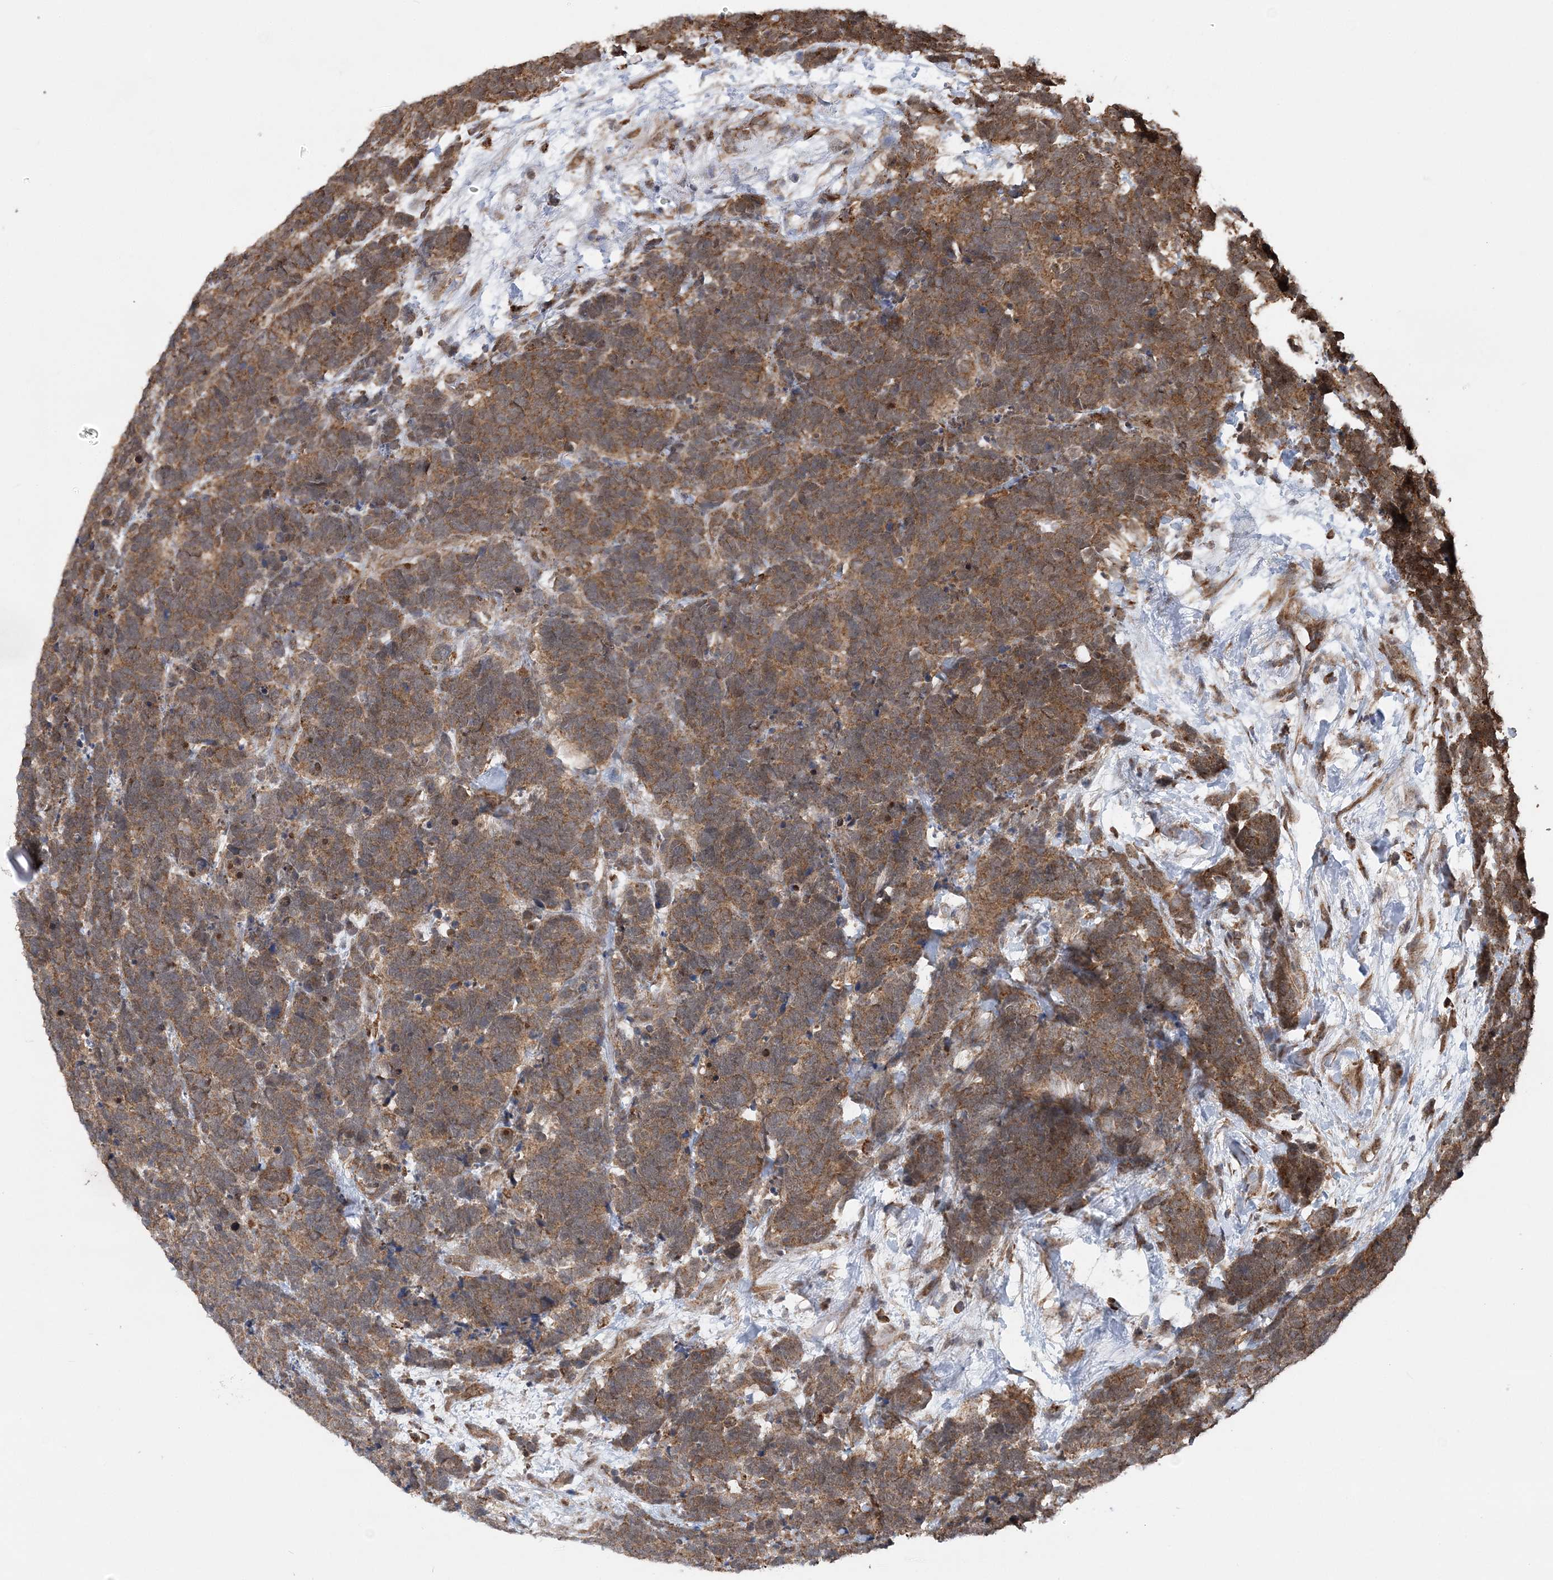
{"staining": {"intensity": "moderate", "quantity": ">75%", "location": "cytoplasmic/membranous"}, "tissue": "carcinoid", "cell_type": "Tumor cells", "image_type": "cancer", "snomed": [{"axis": "morphology", "description": "Carcinoma, NOS"}, {"axis": "morphology", "description": "Carcinoid, malignant, NOS"}, {"axis": "topography", "description": "Urinary bladder"}], "caption": "This image demonstrates immunohistochemistry (IHC) staining of carcinoid, with medium moderate cytoplasmic/membranous expression in approximately >75% of tumor cells.", "gene": "PCBP1", "patient": {"sex": "male", "age": 57}}